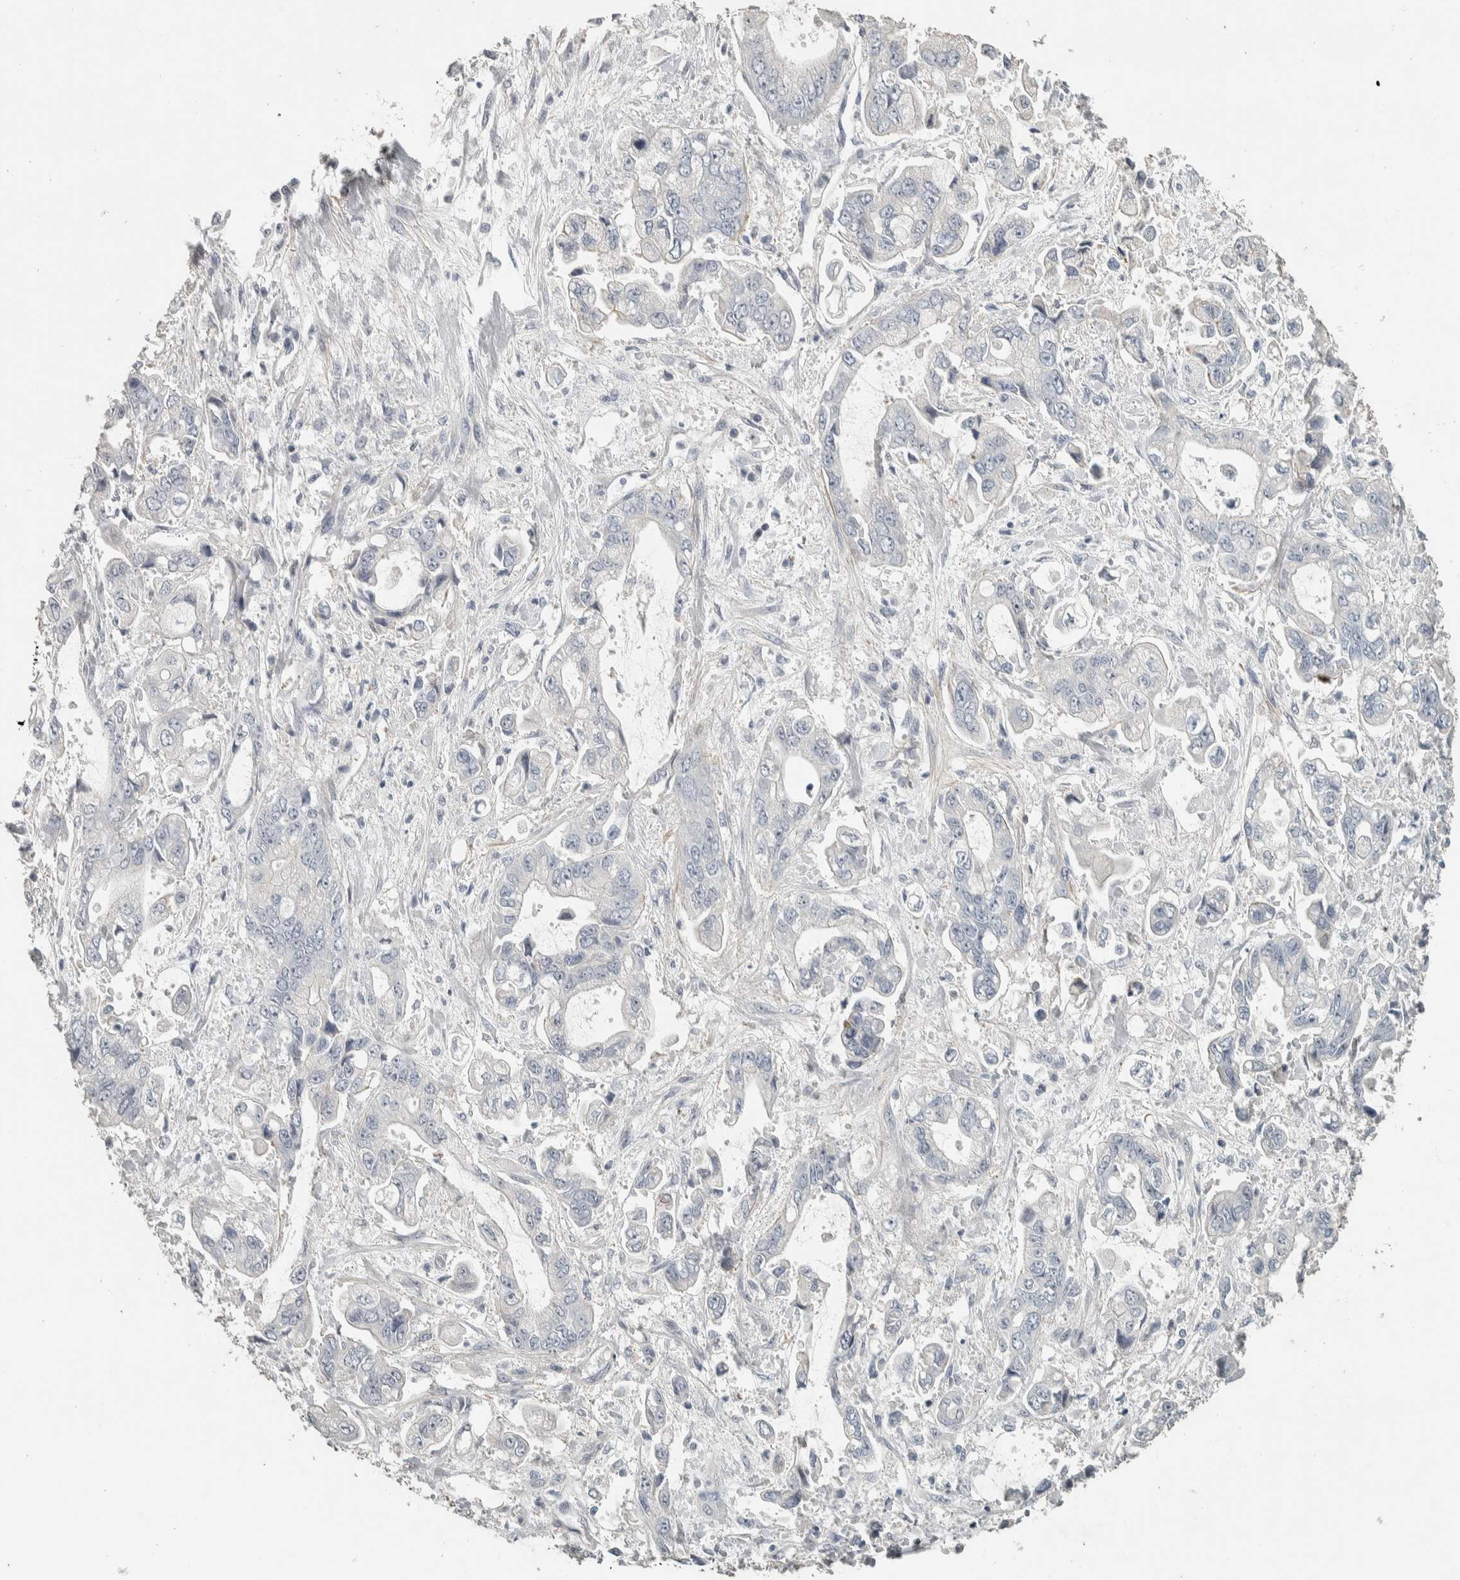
{"staining": {"intensity": "negative", "quantity": "none", "location": "none"}, "tissue": "stomach cancer", "cell_type": "Tumor cells", "image_type": "cancer", "snomed": [{"axis": "morphology", "description": "Normal tissue, NOS"}, {"axis": "morphology", "description": "Adenocarcinoma, NOS"}, {"axis": "topography", "description": "Stomach"}], "caption": "Tumor cells show no significant positivity in adenocarcinoma (stomach).", "gene": "DCAF10", "patient": {"sex": "male", "age": 62}}